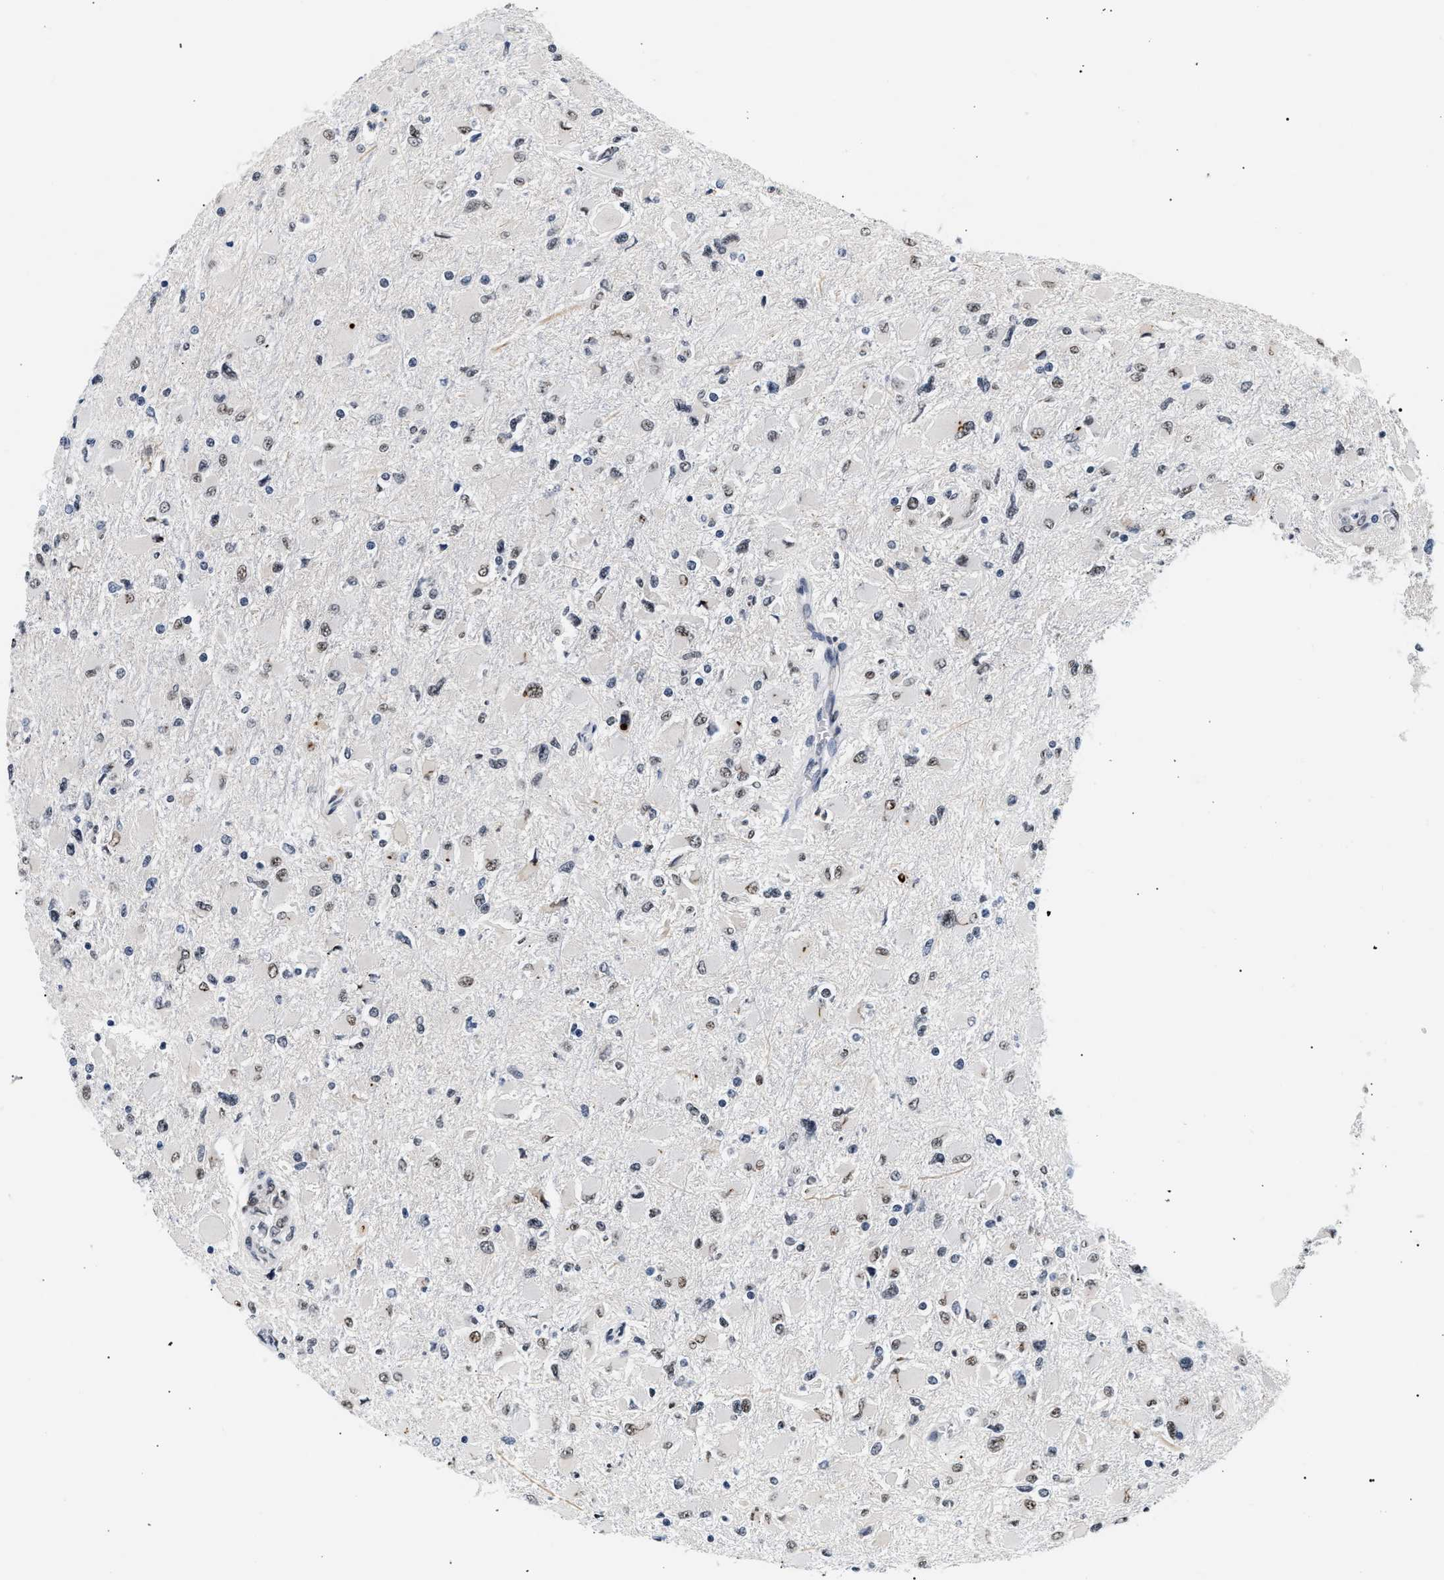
{"staining": {"intensity": "weak", "quantity": "<25%", "location": "nuclear"}, "tissue": "glioma", "cell_type": "Tumor cells", "image_type": "cancer", "snomed": [{"axis": "morphology", "description": "Glioma, malignant, High grade"}, {"axis": "topography", "description": "Cerebral cortex"}], "caption": "This is a image of immunohistochemistry (IHC) staining of high-grade glioma (malignant), which shows no staining in tumor cells.", "gene": "THOC1", "patient": {"sex": "female", "age": 36}}